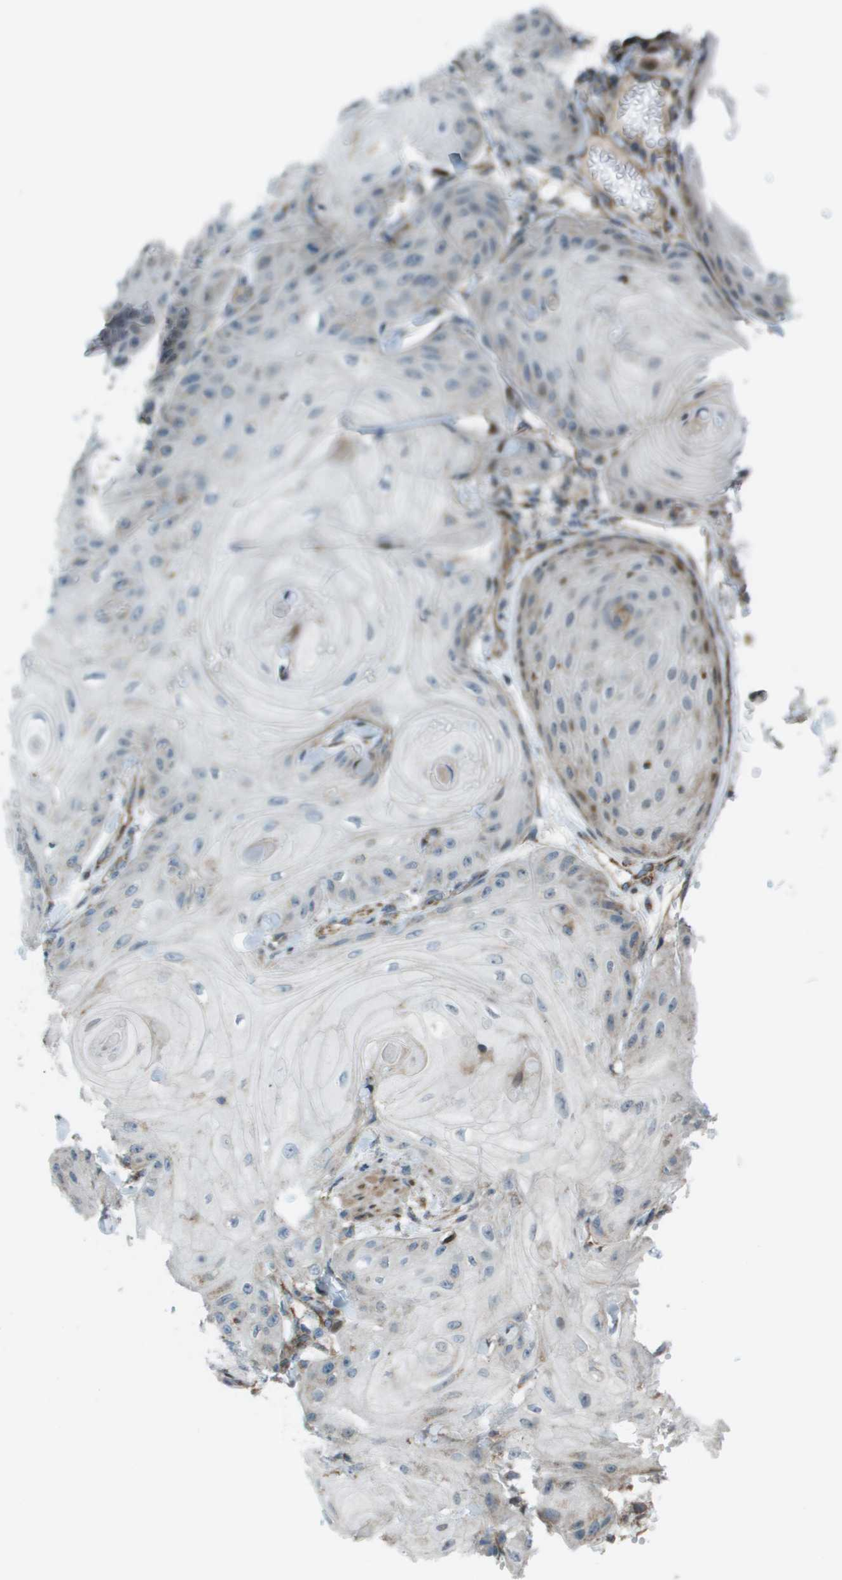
{"staining": {"intensity": "weak", "quantity": "<25%", "location": "cytoplasmic/membranous"}, "tissue": "skin cancer", "cell_type": "Tumor cells", "image_type": "cancer", "snomed": [{"axis": "morphology", "description": "Squamous cell carcinoma, NOS"}, {"axis": "topography", "description": "Skin"}], "caption": "This is a photomicrograph of immunohistochemistry staining of skin squamous cell carcinoma, which shows no expression in tumor cells.", "gene": "MGAT3", "patient": {"sex": "male", "age": 74}}